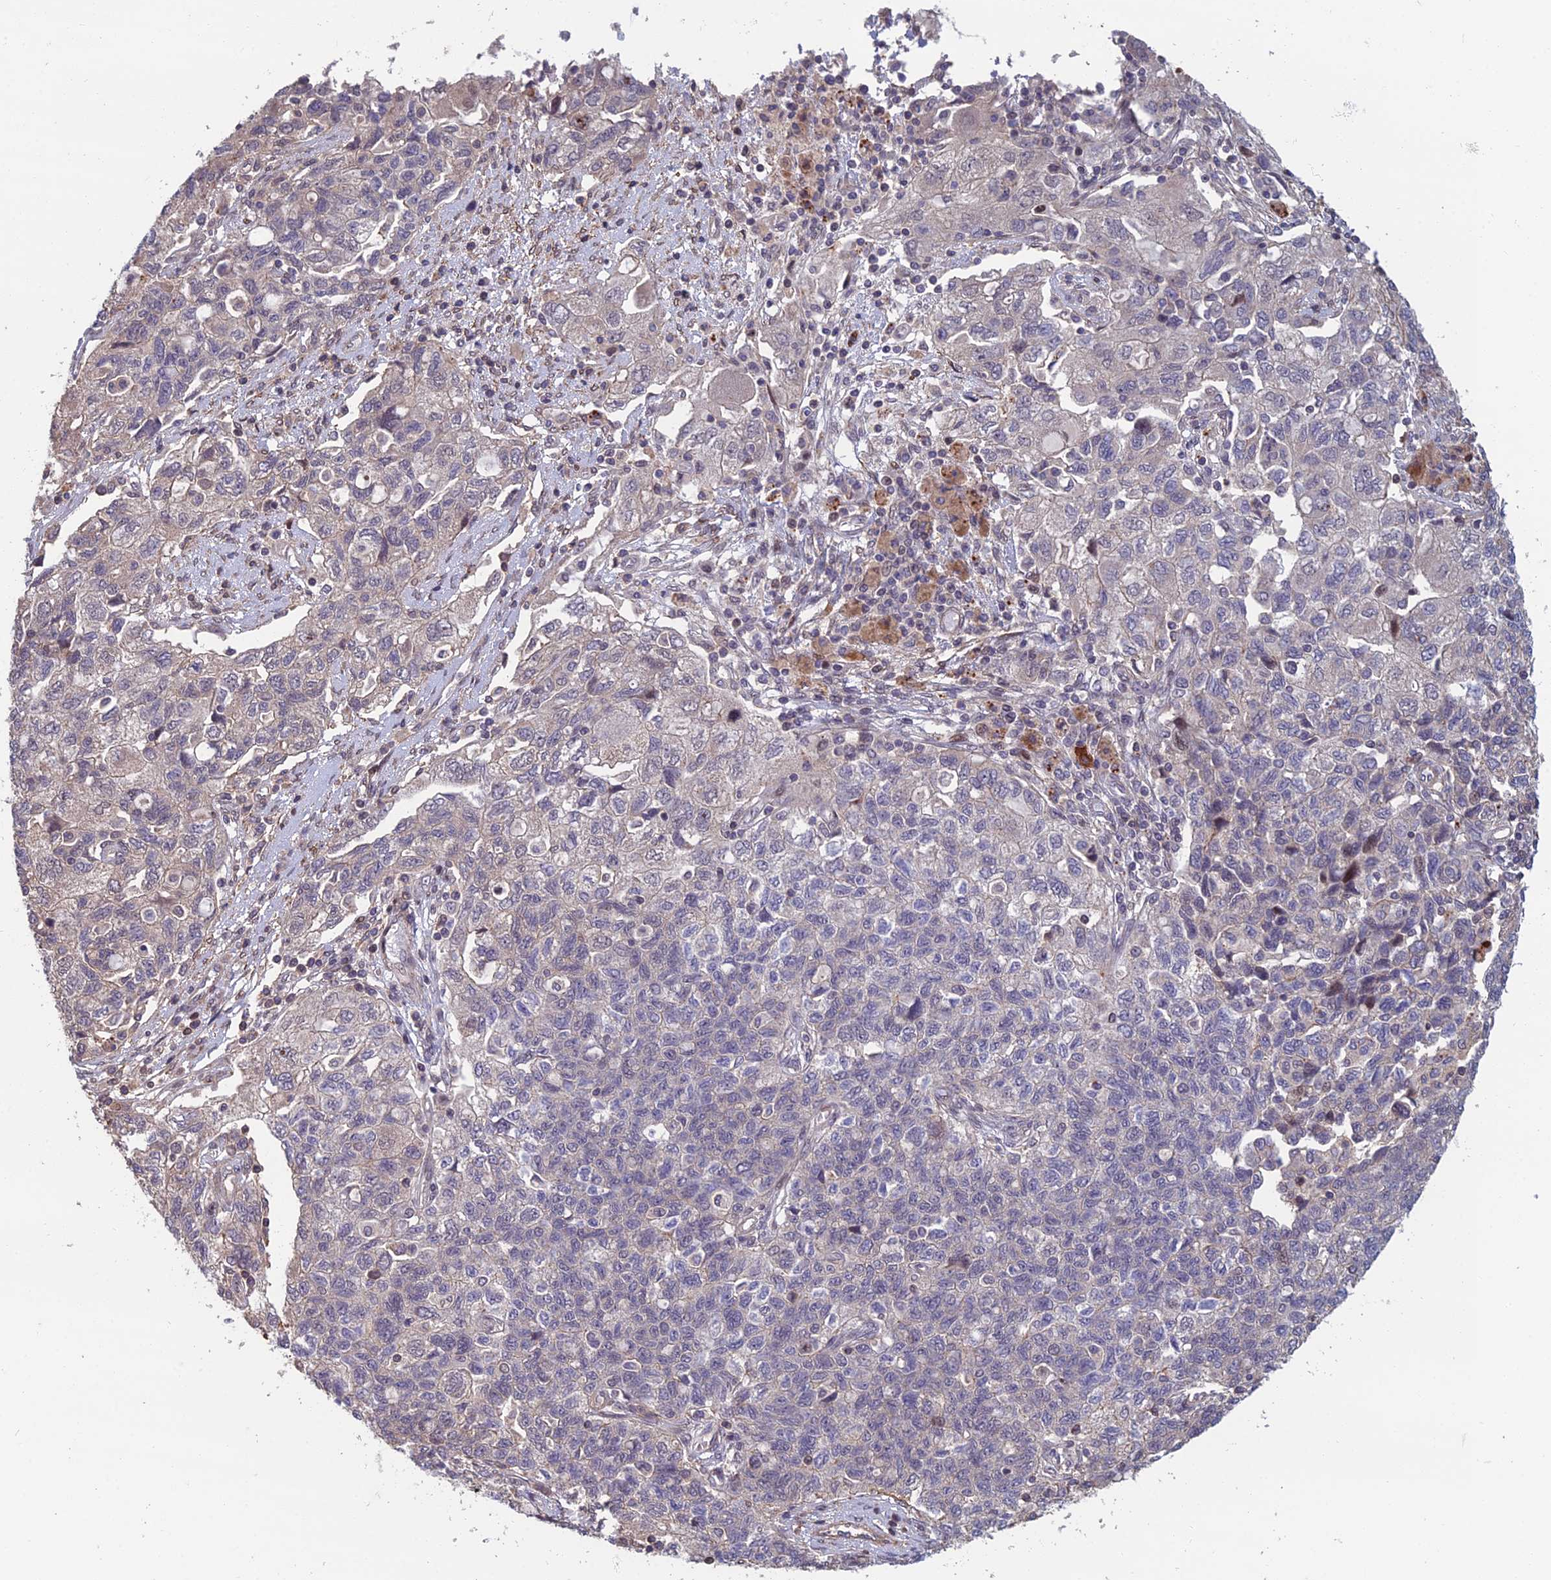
{"staining": {"intensity": "negative", "quantity": "none", "location": "none"}, "tissue": "ovarian cancer", "cell_type": "Tumor cells", "image_type": "cancer", "snomed": [{"axis": "morphology", "description": "Carcinoma, NOS"}, {"axis": "morphology", "description": "Cystadenocarcinoma, serous, NOS"}, {"axis": "topography", "description": "Ovary"}], "caption": "Immunohistochemistry of ovarian cancer (carcinoma) displays no positivity in tumor cells. Brightfield microscopy of IHC stained with DAB (brown) and hematoxylin (blue), captured at high magnification.", "gene": "CCDC183", "patient": {"sex": "female", "age": 69}}